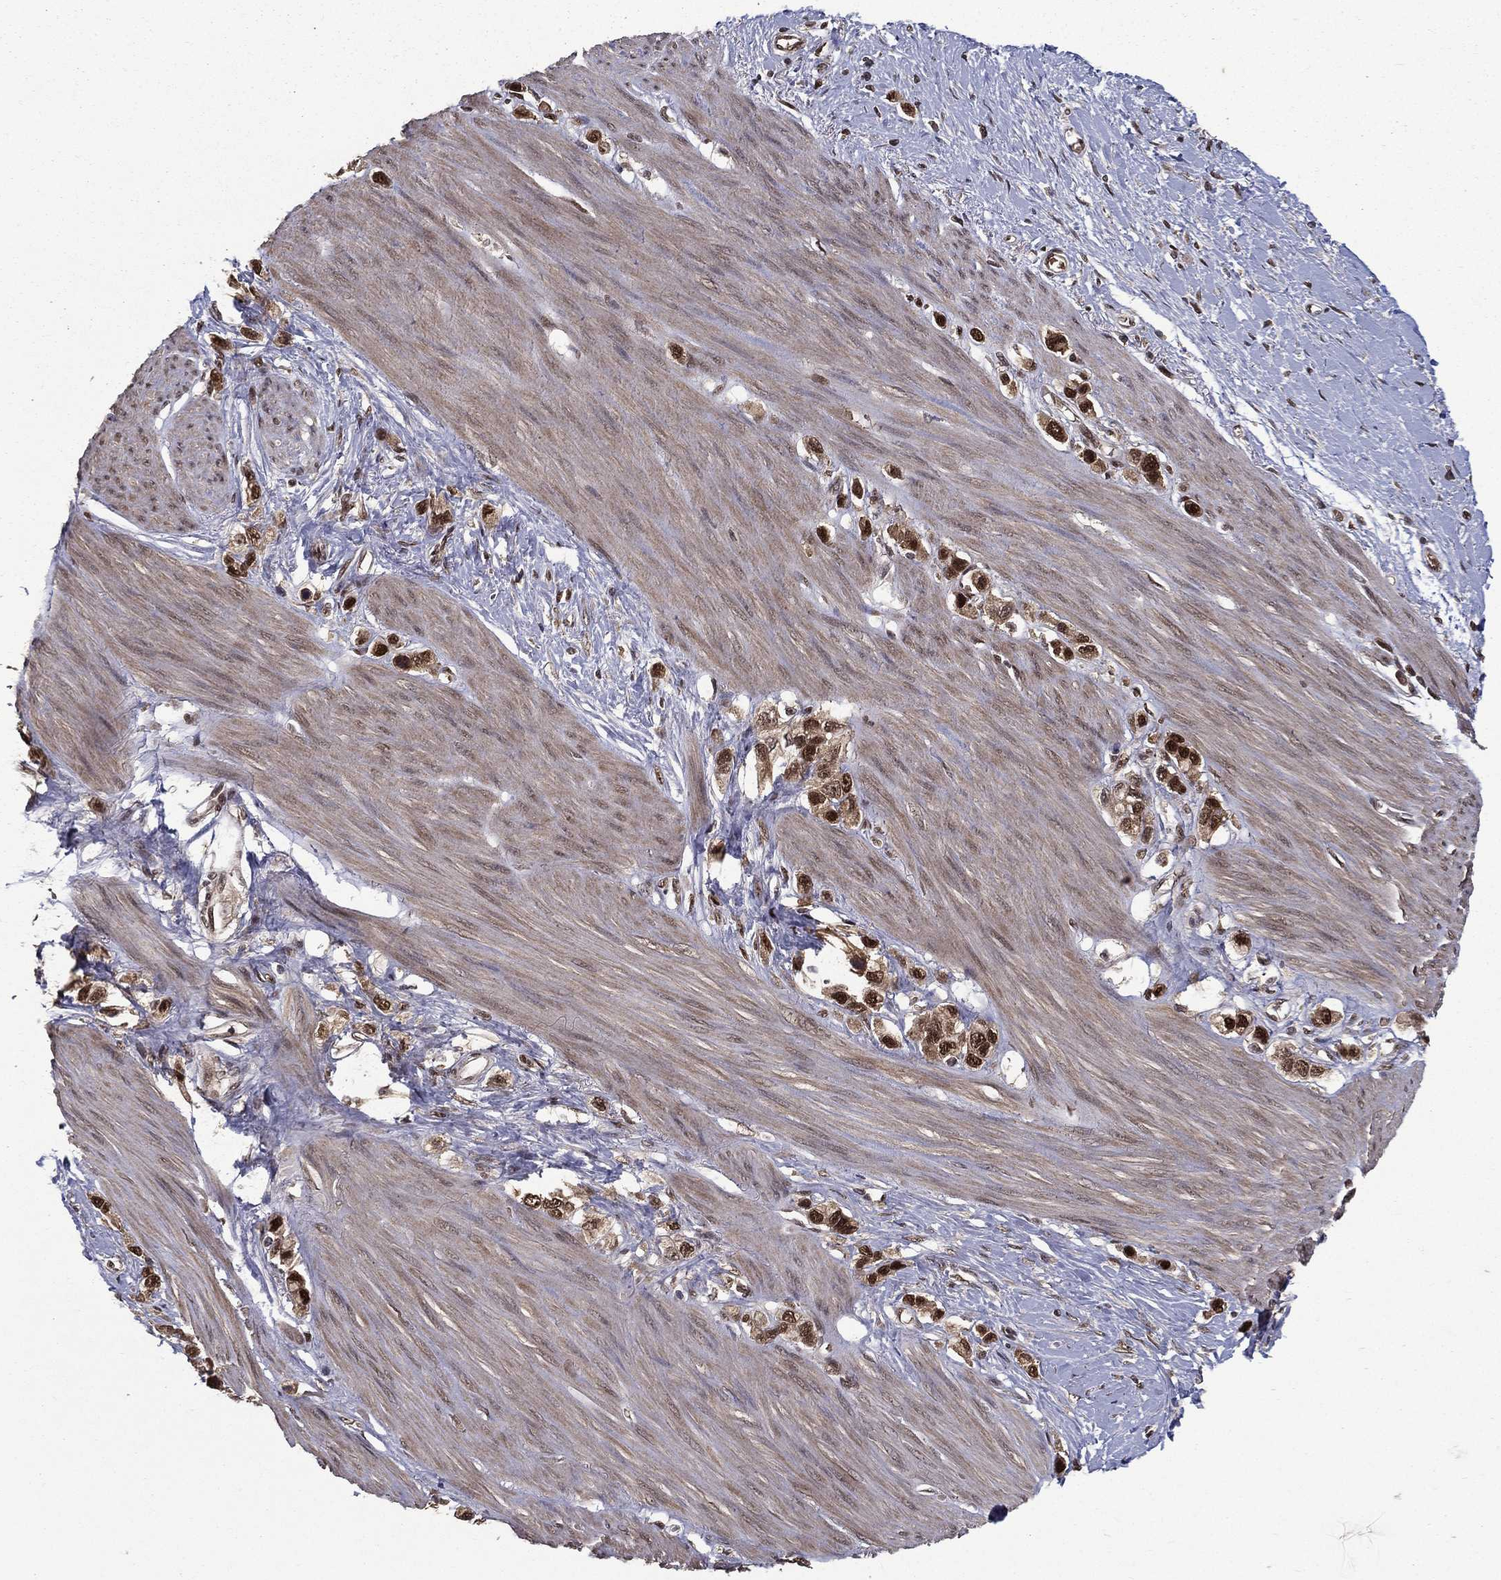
{"staining": {"intensity": "strong", "quantity": ">75%", "location": "nuclear"}, "tissue": "stomach cancer", "cell_type": "Tumor cells", "image_type": "cancer", "snomed": [{"axis": "morphology", "description": "Normal tissue, NOS"}, {"axis": "morphology", "description": "Adenocarcinoma, NOS"}, {"axis": "morphology", "description": "Adenocarcinoma, High grade"}, {"axis": "topography", "description": "Stomach, upper"}, {"axis": "topography", "description": "Stomach"}], "caption": "A brown stain labels strong nuclear expression of a protein in stomach cancer tumor cells.", "gene": "CARM1", "patient": {"sex": "female", "age": 65}}